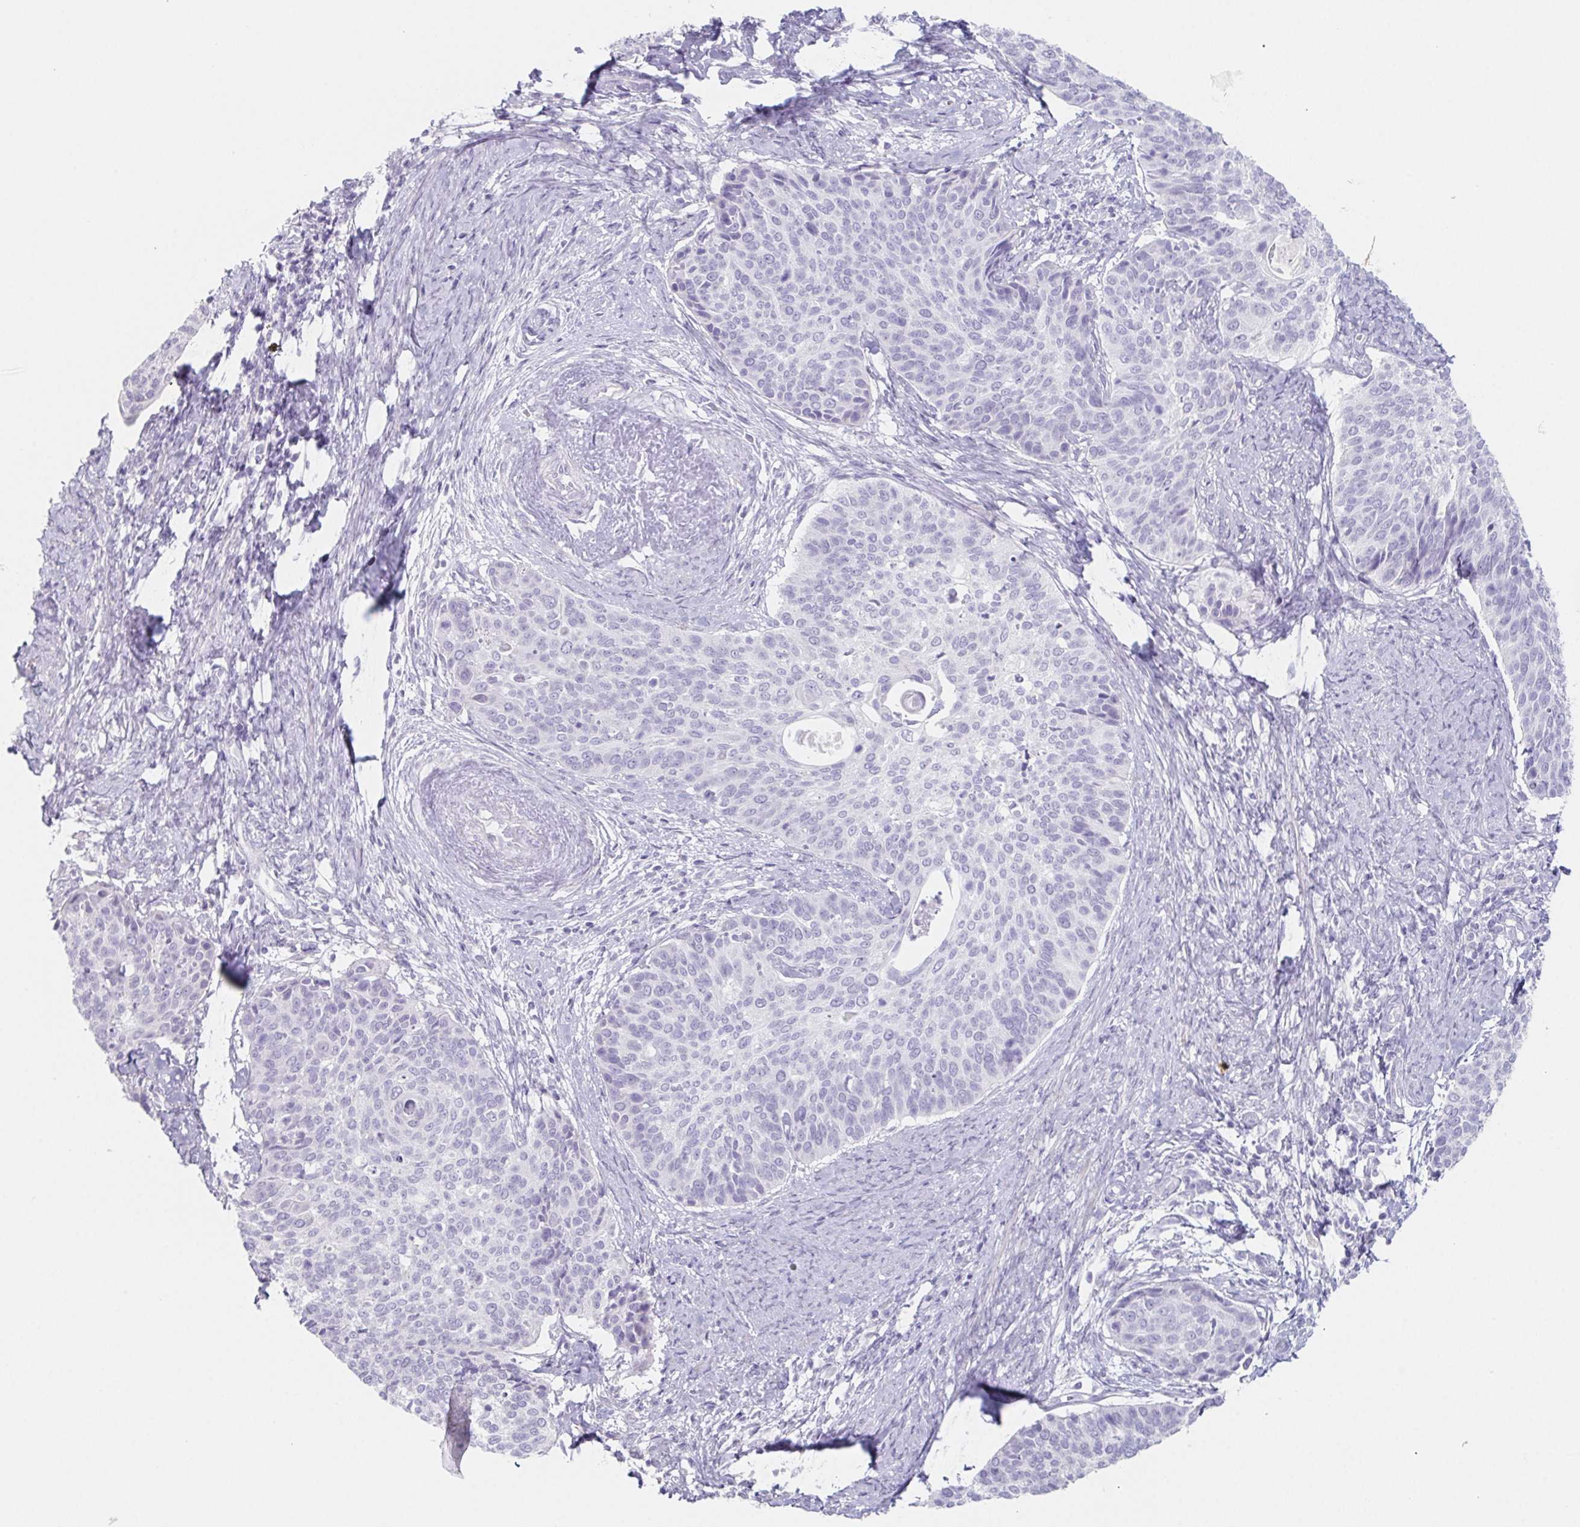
{"staining": {"intensity": "negative", "quantity": "none", "location": "none"}, "tissue": "cervical cancer", "cell_type": "Tumor cells", "image_type": "cancer", "snomed": [{"axis": "morphology", "description": "Squamous cell carcinoma, NOS"}, {"axis": "topography", "description": "Cervix"}], "caption": "This is an immunohistochemistry histopathology image of cervical cancer (squamous cell carcinoma). There is no staining in tumor cells.", "gene": "HDGFL1", "patient": {"sex": "female", "age": 69}}